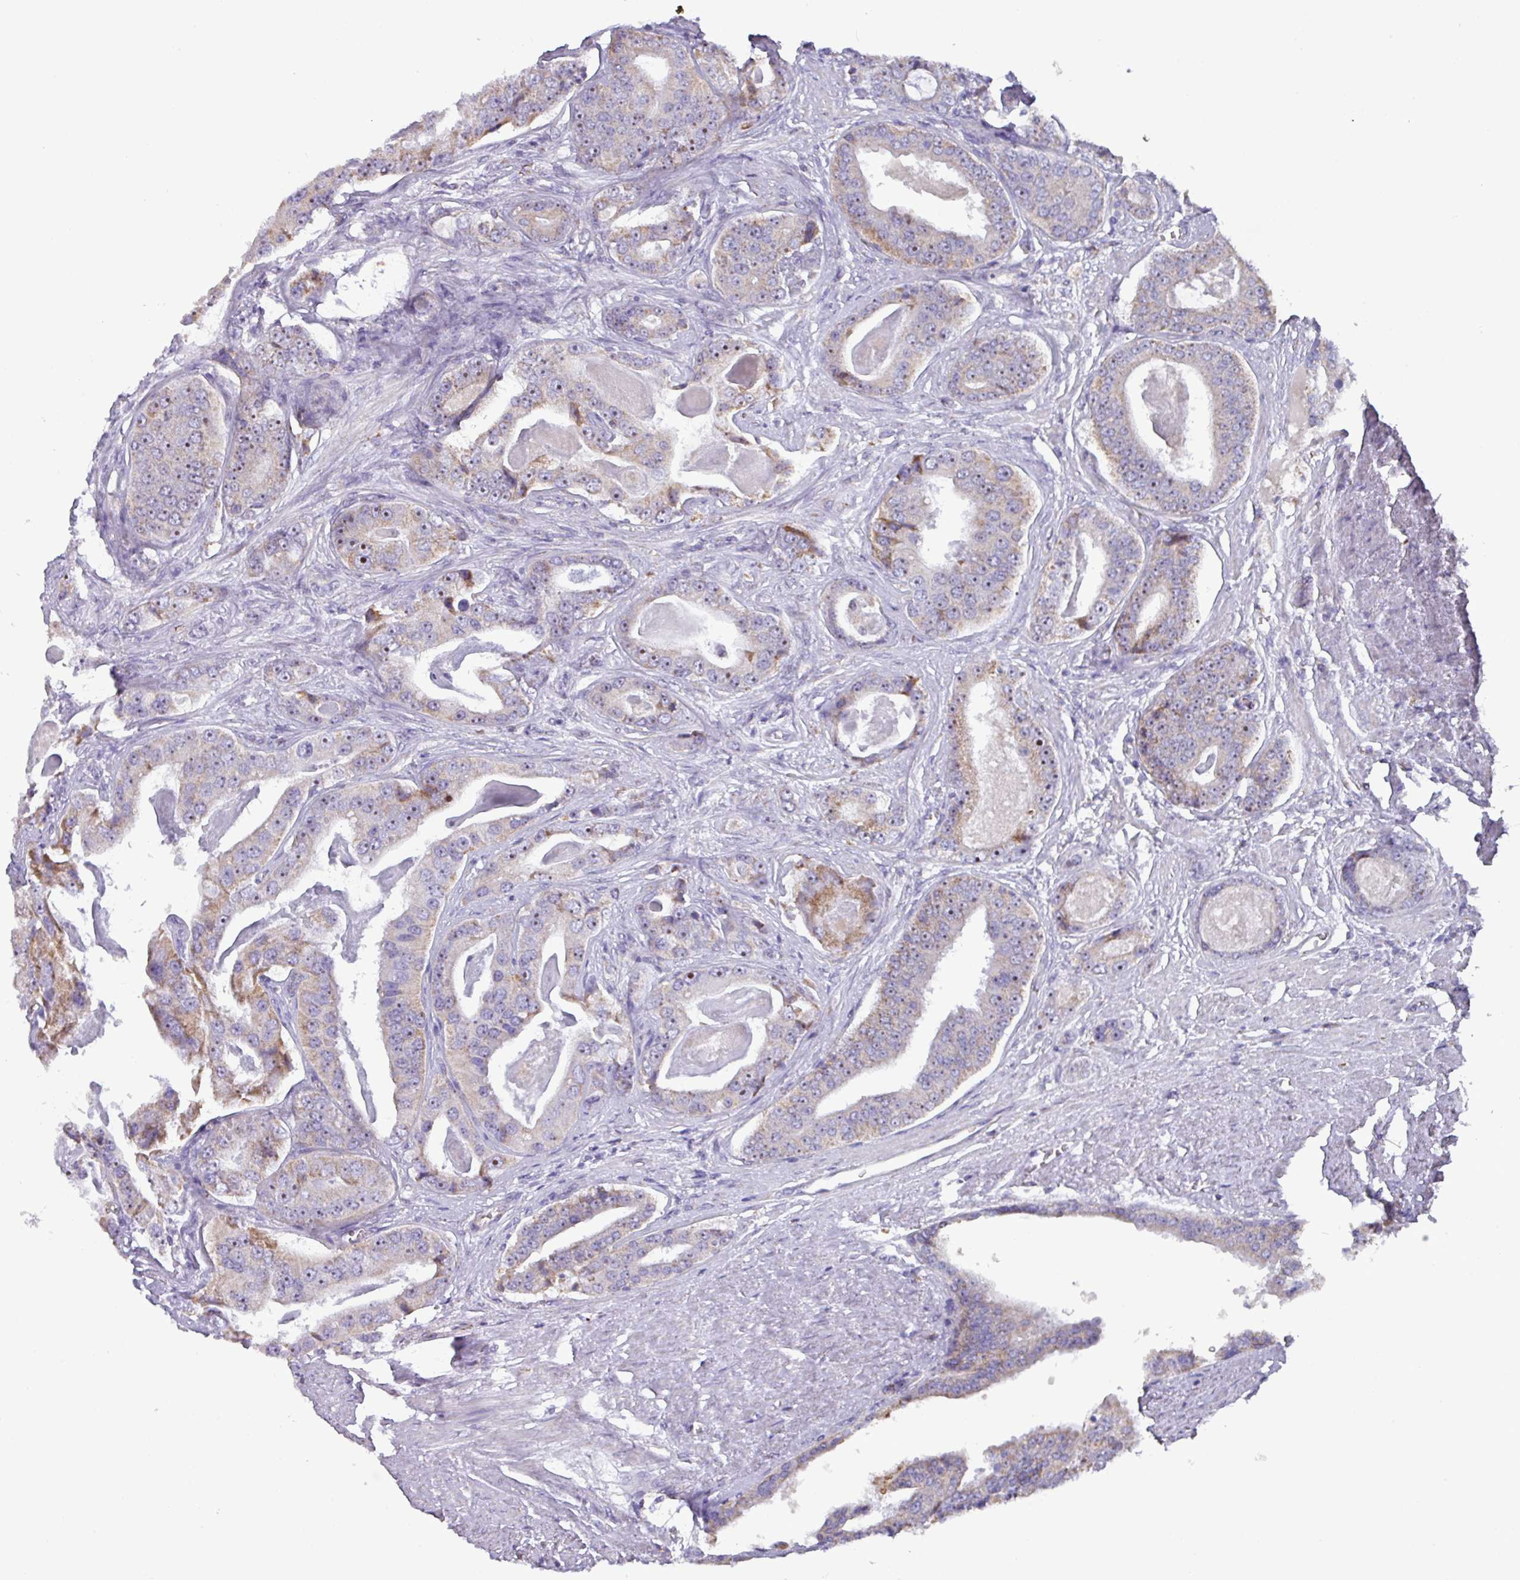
{"staining": {"intensity": "moderate", "quantity": "<25%", "location": "cytoplasmic/membranous"}, "tissue": "prostate cancer", "cell_type": "Tumor cells", "image_type": "cancer", "snomed": [{"axis": "morphology", "description": "Adenocarcinoma, High grade"}, {"axis": "topography", "description": "Prostate"}], "caption": "Tumor cells demonstrate low levels of moderate cytoplasmic/membranous positivity in about <25% of cells in human prostate cancer. The protein is shown in brown color, while the nuclei are stained blue.", "gene": "MT-ND4", "patient": {"sex": "male", "age": 71}}